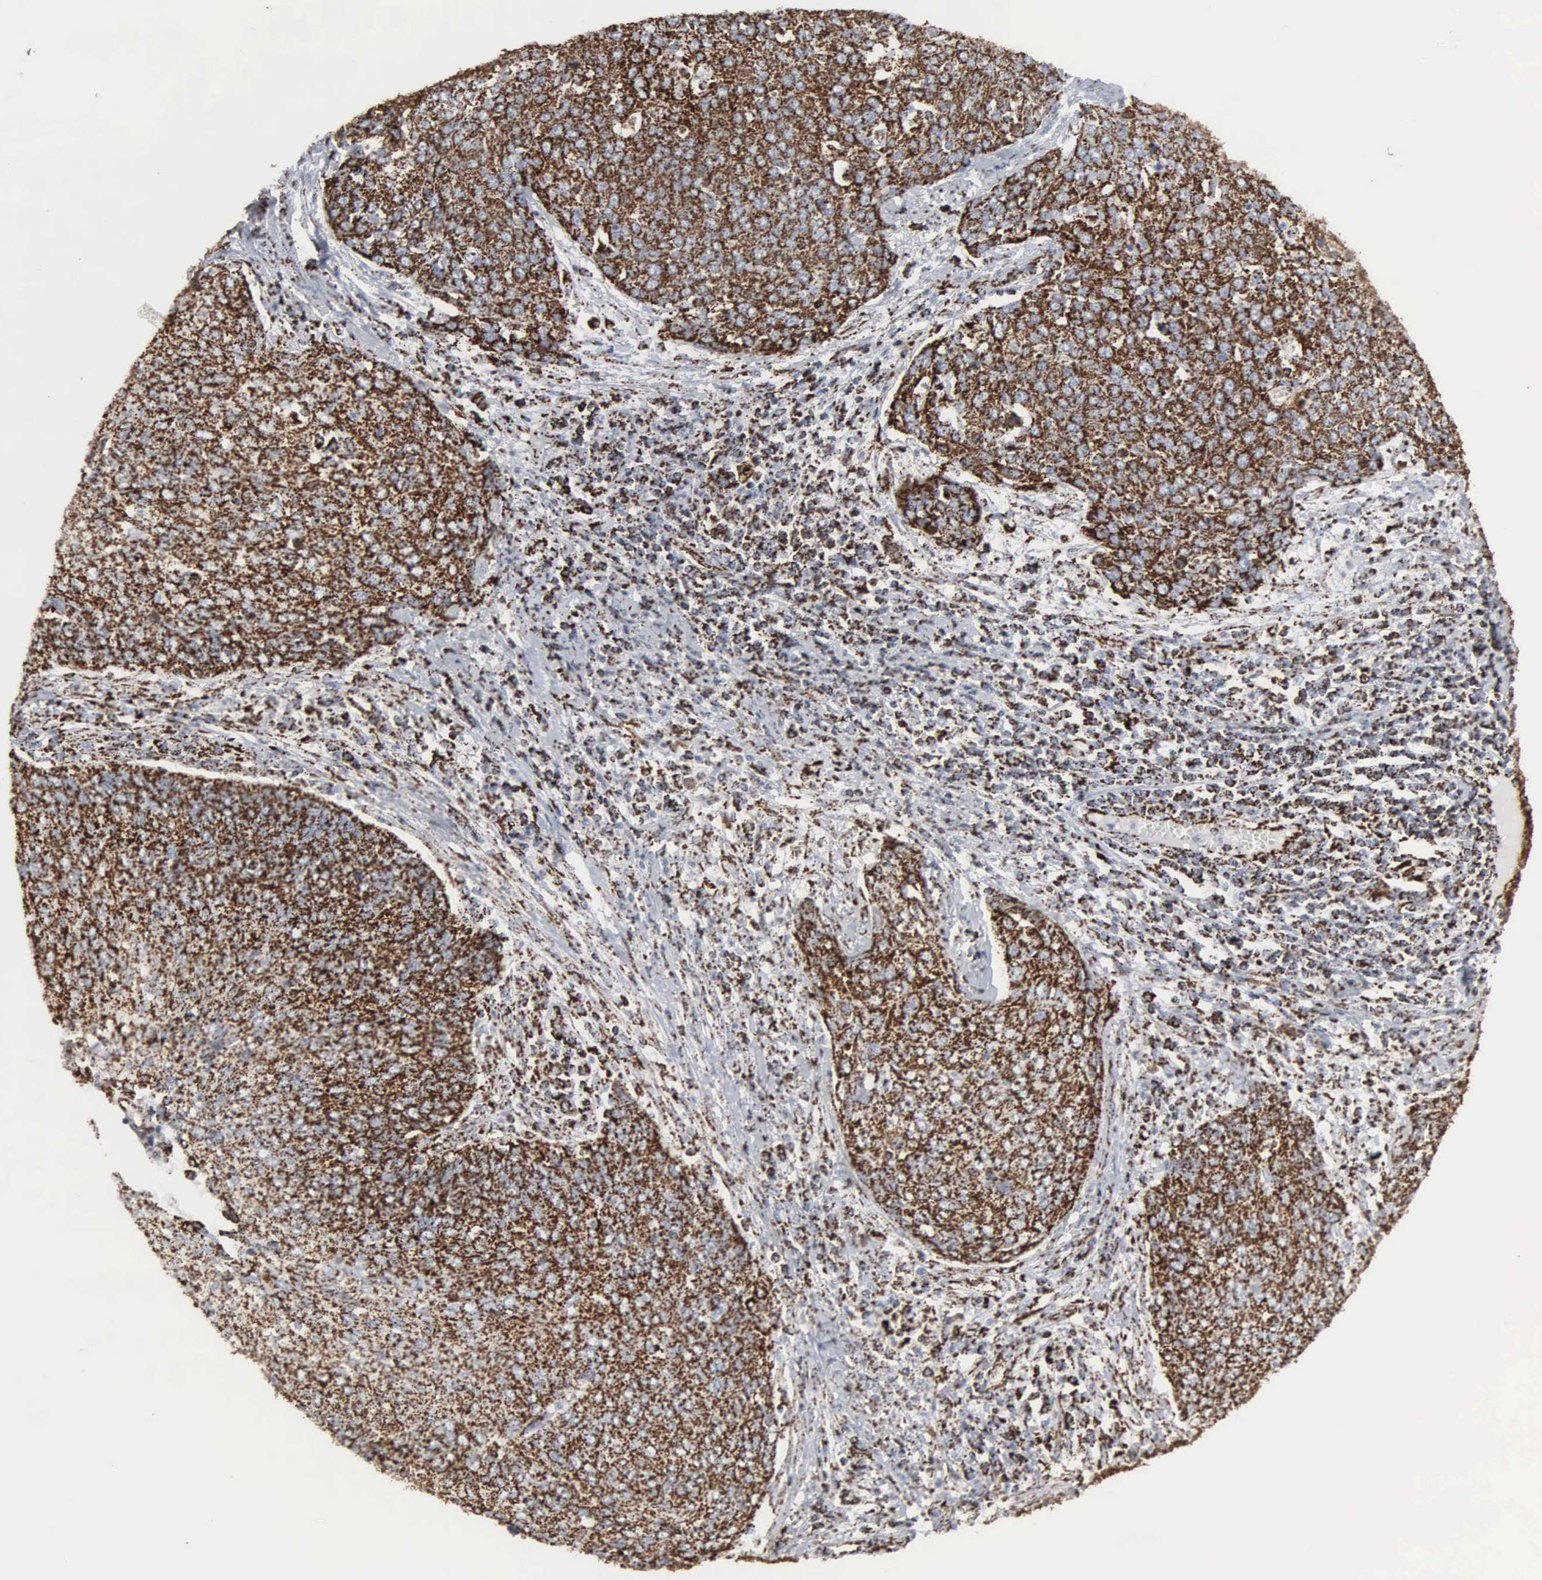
{"staining": {"intensity": "strong", "quantity": ">75%", "location": "cytoplasmic/membranous"}, "tissue": "cervical cancer", "cell_type": "Tumor cells", "image_type": "cancer", "snomed": [{"axis": "morphology", "description": "Squamous cell carcinoma, NOS"}, {"axis": "topography", "description": "Cervix"}], "caption": "Immunohistochemistry (DAB (3,3'-diaminobenzidine)) staining of cervical squamous cell carcinoma reveals strong cytoplasmic/membranous protein staining in approximately >75% of tumor cells.", "gene": "HSPA9", "patient": {"sex": "female", "age": 38}}